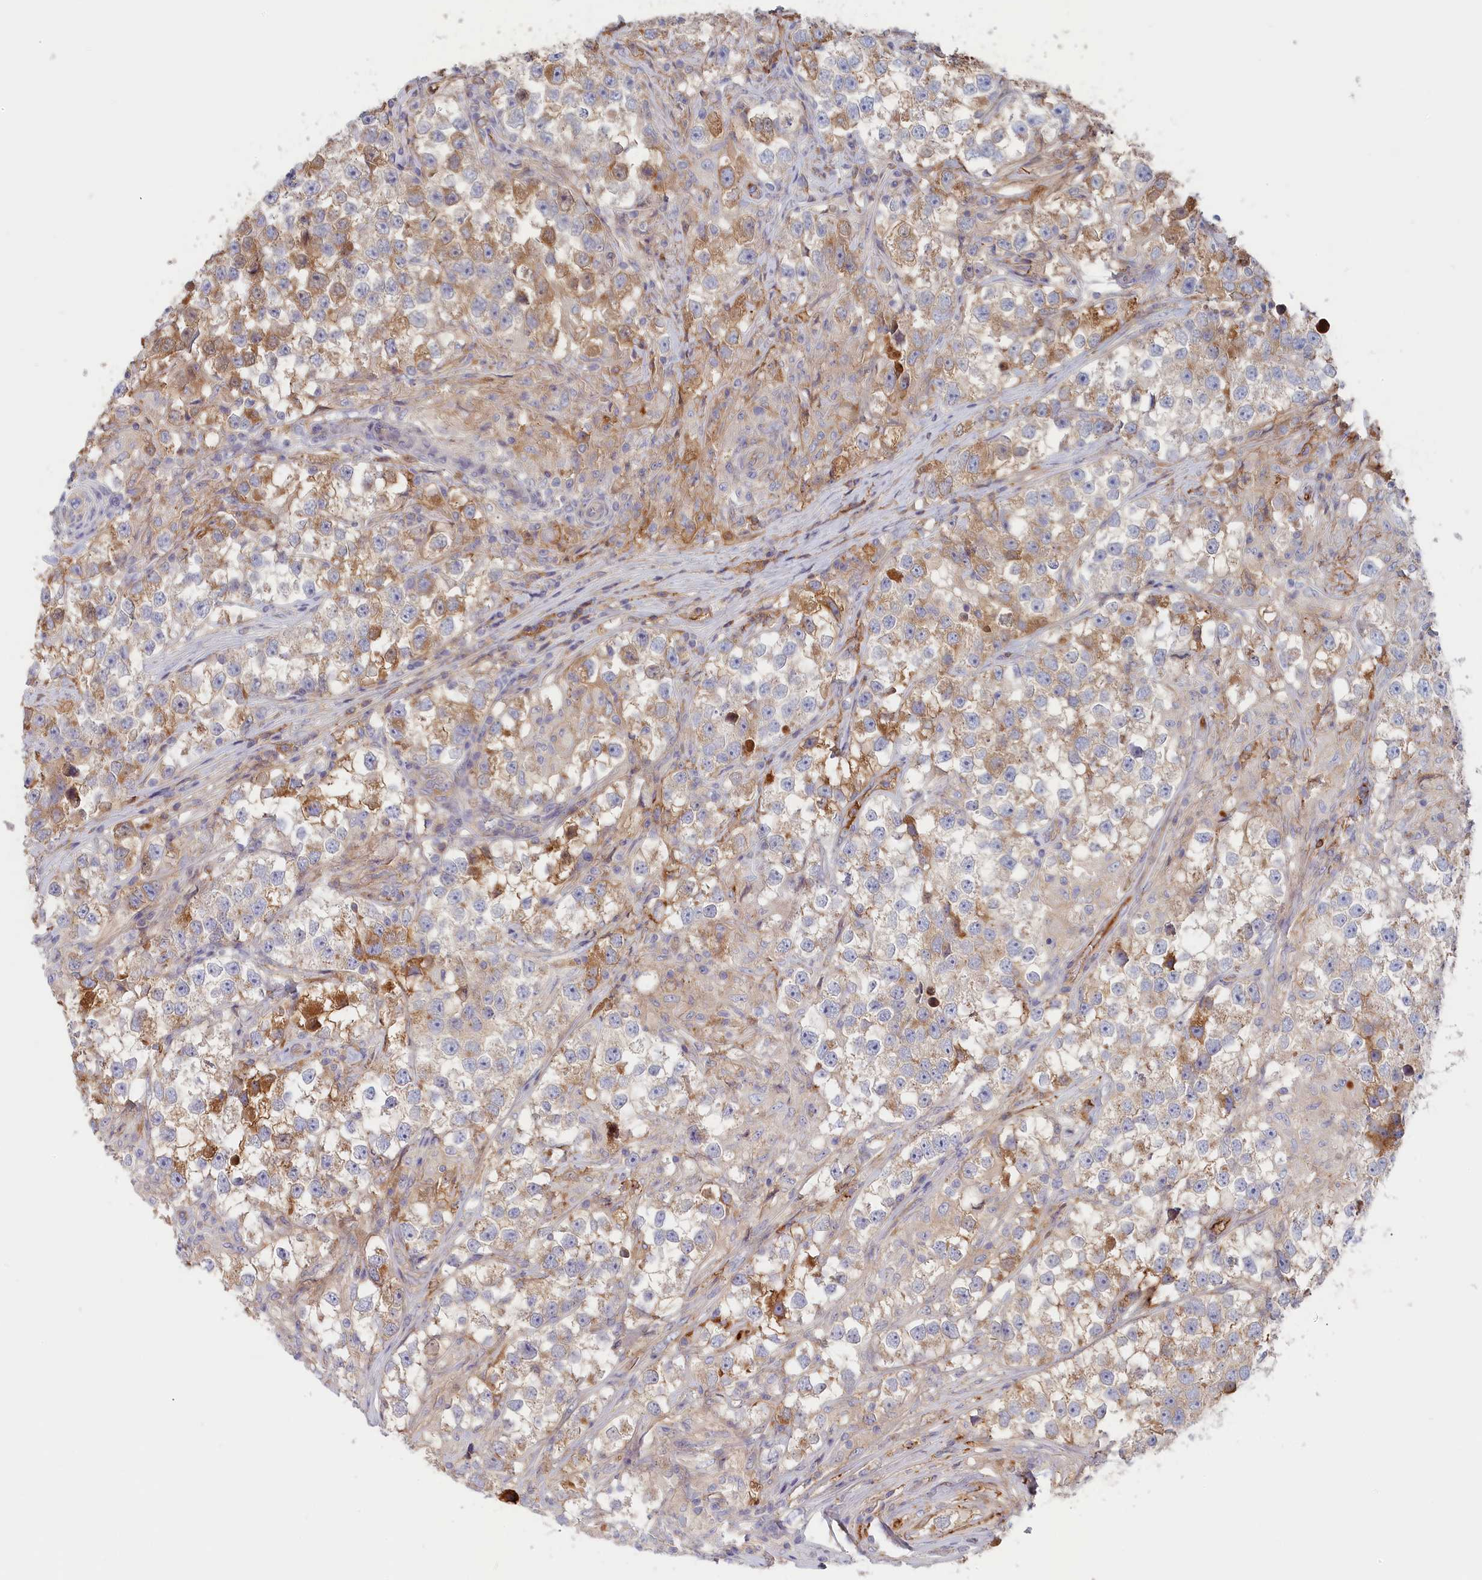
{"staining": {"intensity": "moderate", "quantity": "<25%", "location": "cytoplasmic/membranous"}, "tissue": "testis cancer", "cell_type": "Tumor cells", "image_type": "cancer", "snomed": [{"axis": "morphology", "description": "Seminoma, NOS"}, {"axis": "topography", "description": "Testis"}], "caption": "Immunohistochemical staining of human testis cancer (seminoma) demonstrates low levels of moderate cytoplasmic/membranous protein positivity in approximately <25% of tumor cells.", "gene": "STX16", "patient": {"sex": "male", "age": 46}}